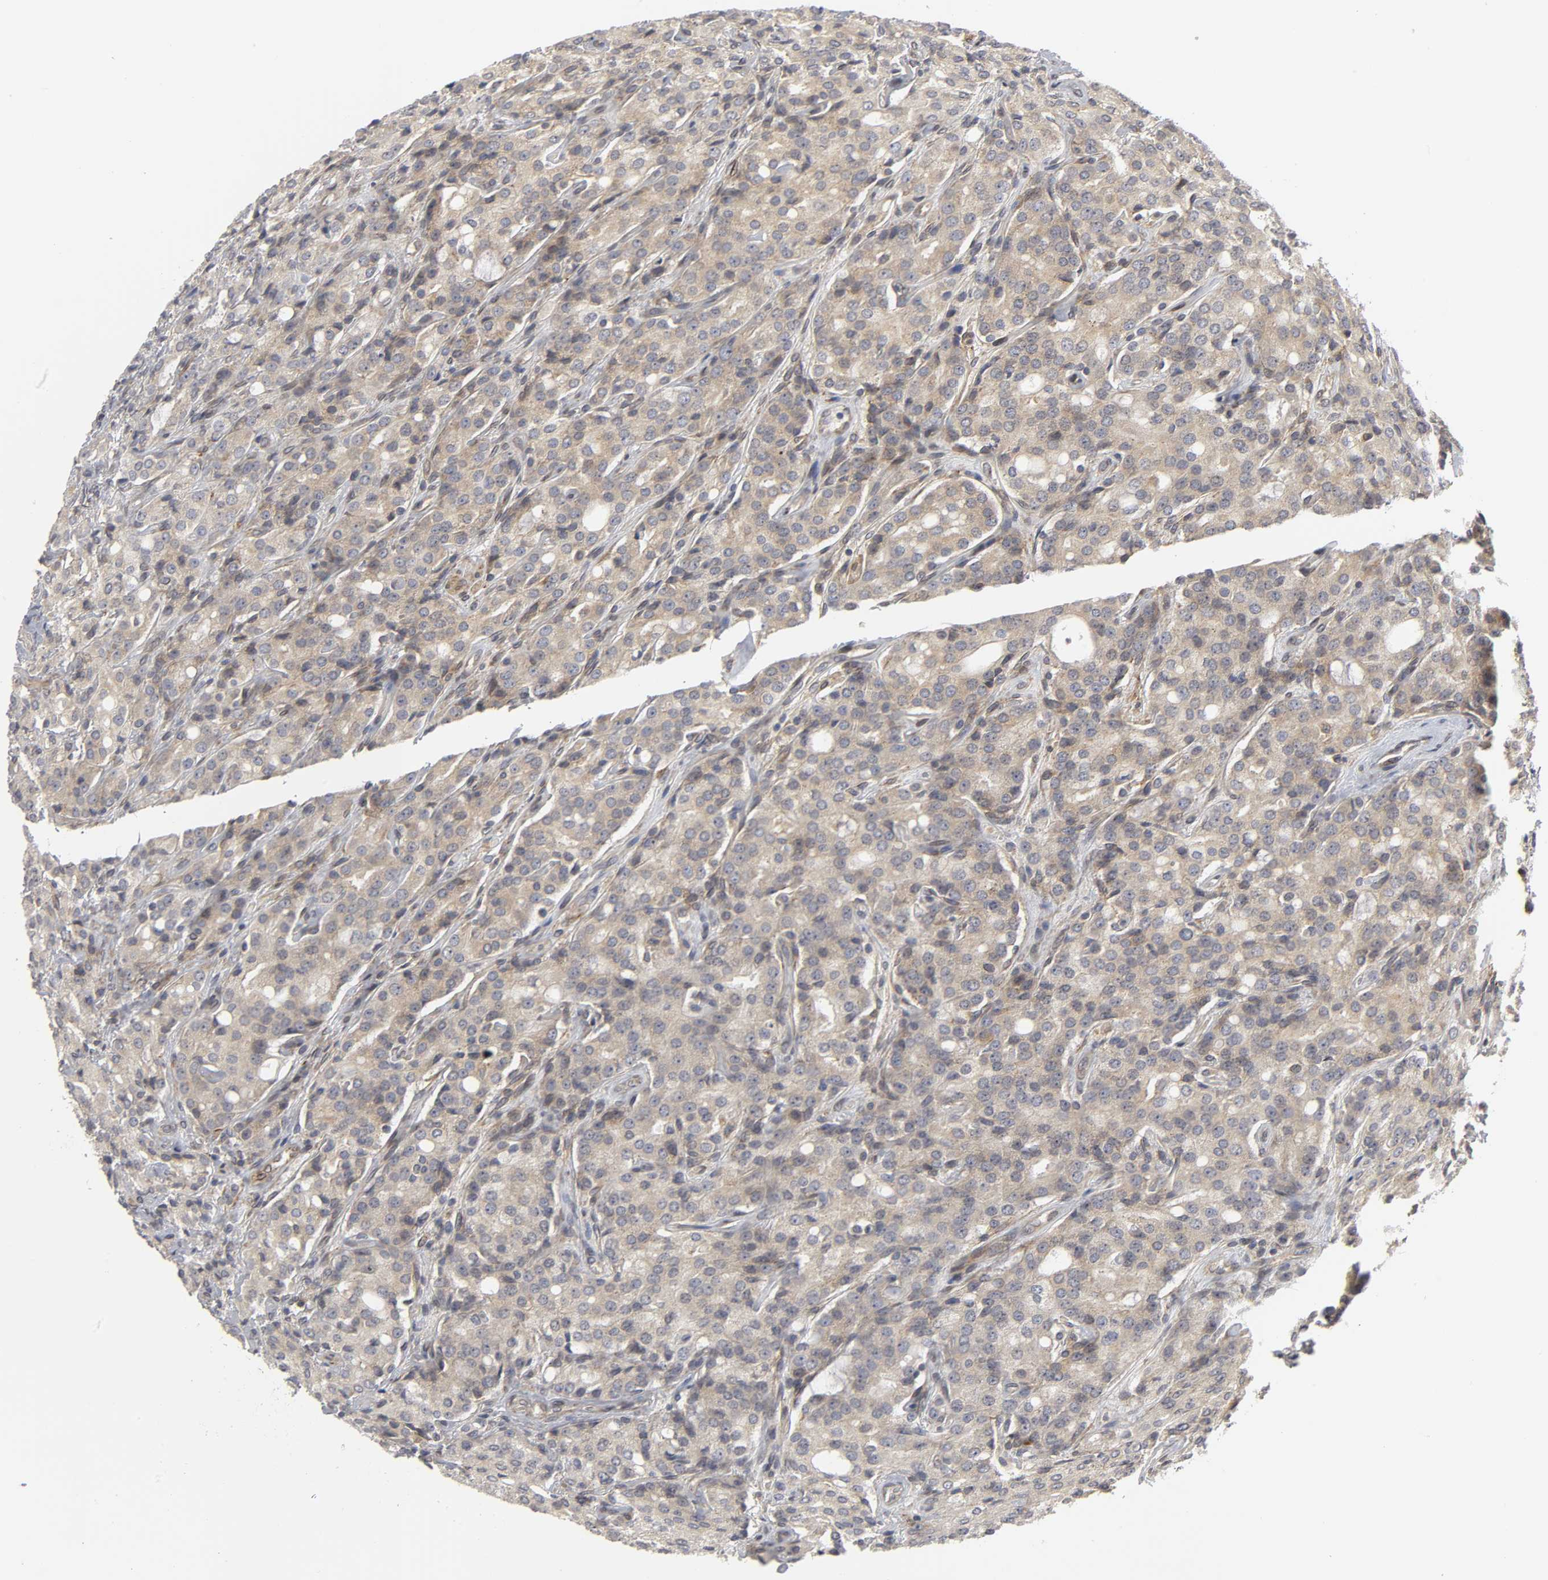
{"staining": {"intensity": "weak", "quantity": "25%-75%", "location": "cytoplasmic/membranous"}, "tissue": "prostate cancer", "cell_type": "Tumor cells", "image_type": "cancer", "snomed": [{"axis": "morphology", "description": "Adenocarcinoma, High grade"}, {"axis": "topography", "description": "Prostate"}], "caption": "Prostate cancer was stained to show a protein in brown. There is low levels of weak cytoplasmic/membranous expression in approximately 25%-75% of tumor cells. The staining was performed using DAB (3,3'-diaminobenzidine), with brown indicating positive protein expression. Nuclei are stained blue with hematoxylin.", "gene": "ASB6", "patient": {"sex": "male", "age": 72}}